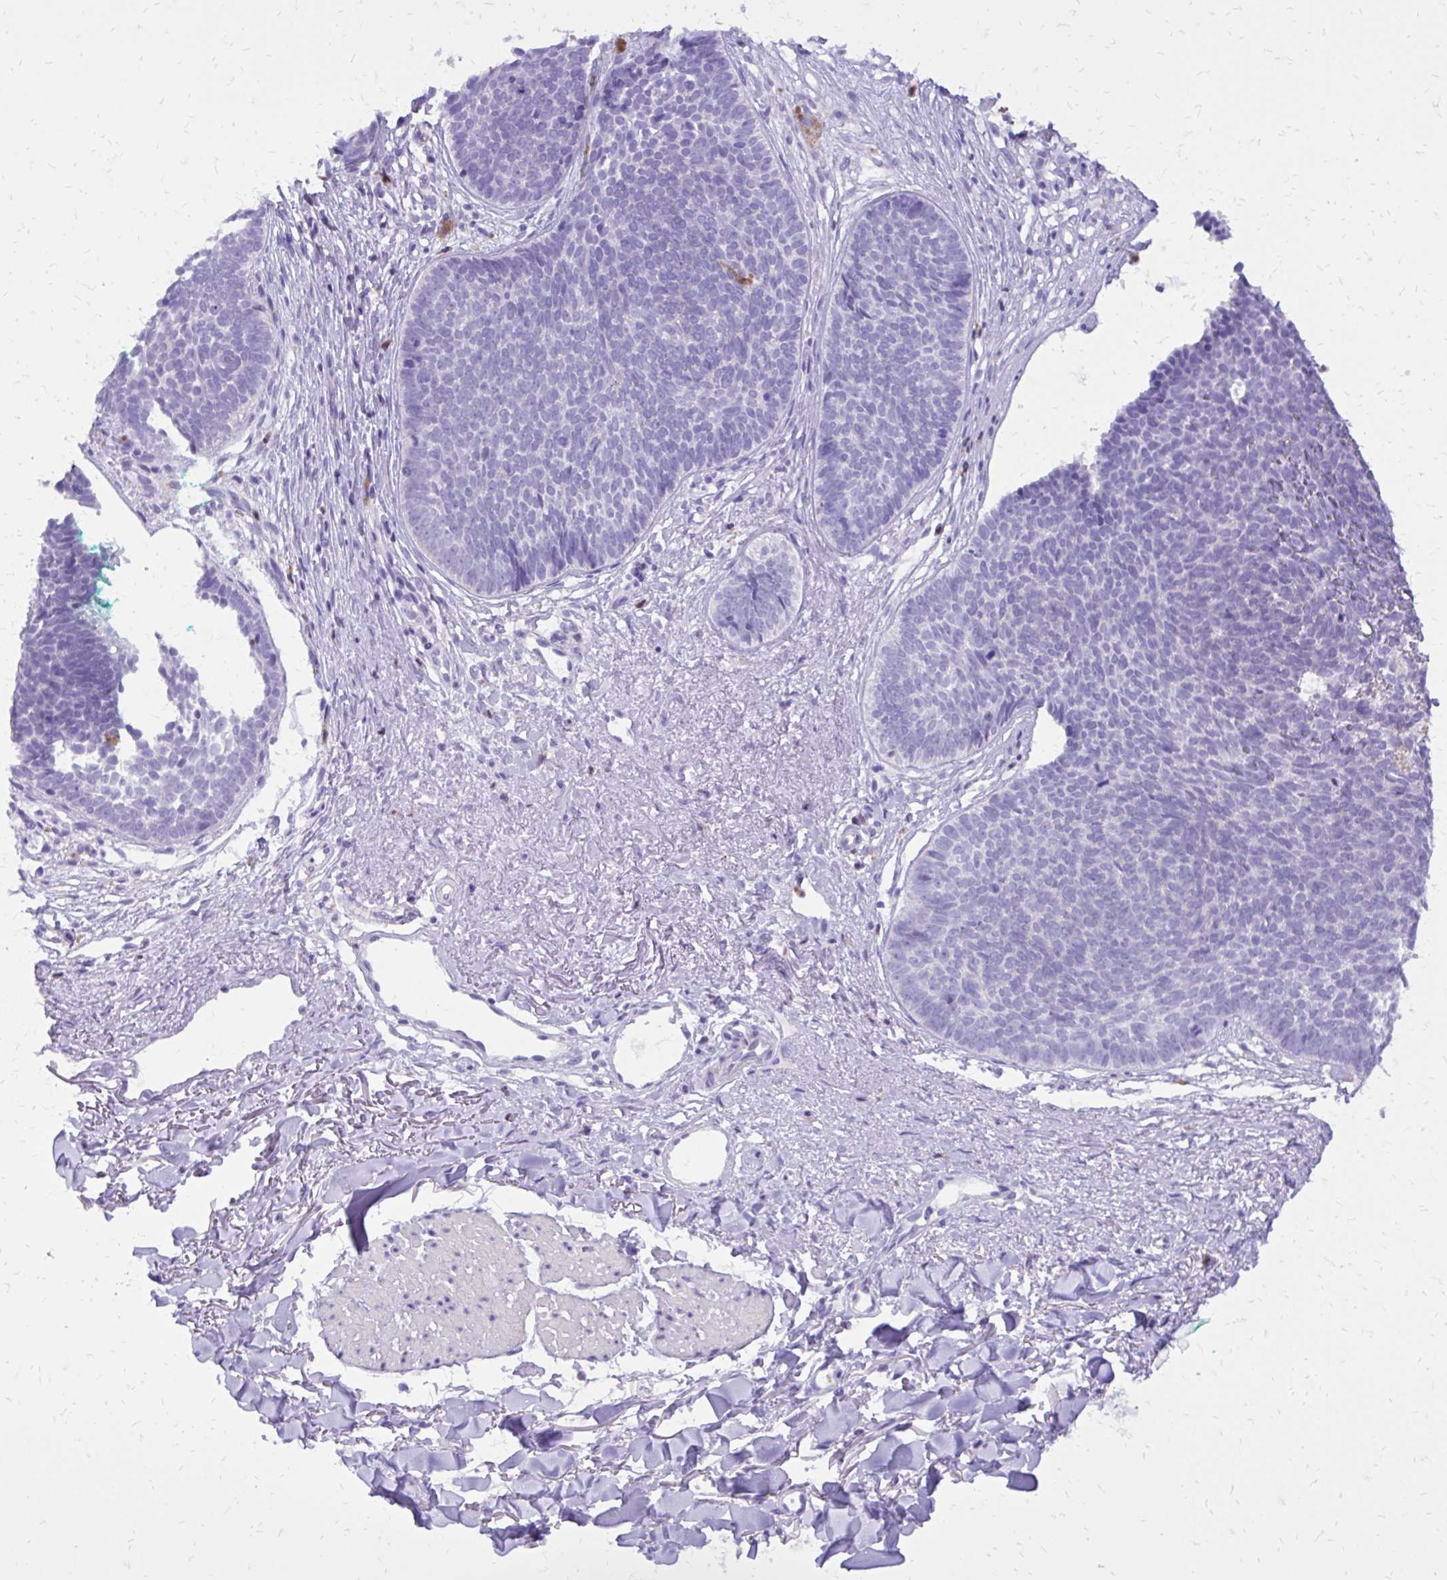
{"staining": {"intensity": "negative", "quantity": "none", "location": "none"}, "tissue": "skin cancer", "cell_type": "Tumor cells", "image_type": "cancer", "snomed": [{"axis": "morphology", "description": "Basal cell carcinoma"}, {"axis": "topography", "description": "Skin"}, {"axis": "topography", "description": "Skin of neck"}, {"axis": "topography", "description": "Skin of shoulder"}, {"axis": "topography", "description": "Skin of back"}], "caption": "An IHC photomicrograph of skin cancer (basal cell carcinoma) is shown. There is no staining in tumor cells of skin cancer (basal cell carcinoma).", "gene": "CAT", "patient": {"sex": "male", "age": 80}}